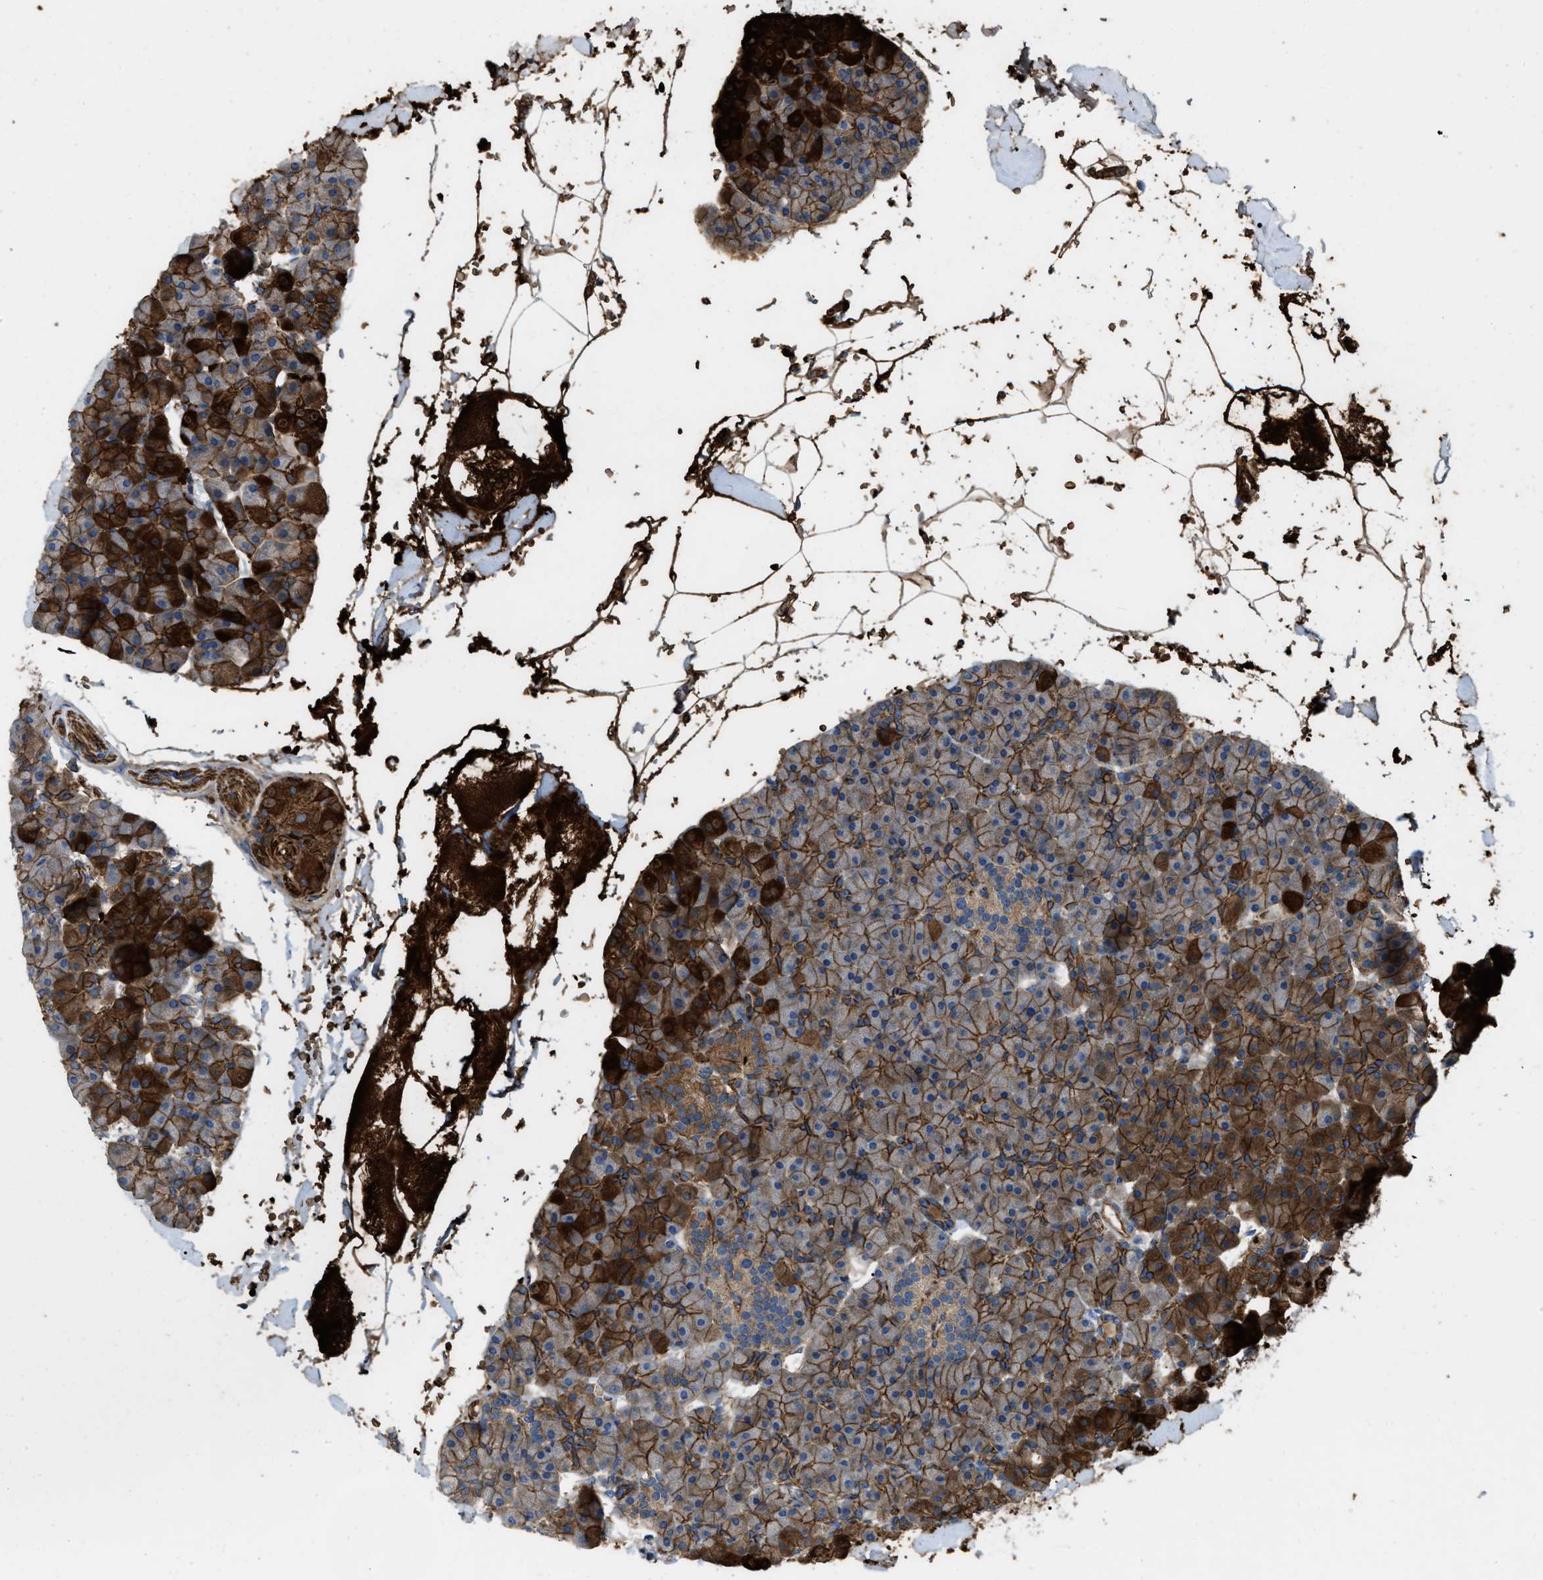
{"staining": {"intensity": "strong", "quantity": ">75%", "location": "cytoplasmic/membranous"}, "tissue": "pancreas", "cell_type": "Exocrine glandular cells", "image_type": "normal", "snomed": [{"axis": "morphology", "description": "Normal tissue, NOS"}, {"axis": "topography", "description": "Pancreas"}], "caption": "About >75% of exocrine glandular cells in normal human pancreas demonstrate strong cytoplasmic/membranous protein staining as visualized by brown immunohistochemical staining.", "gene": "ERC1", "patient": {"sex": "male", "age": 35}}